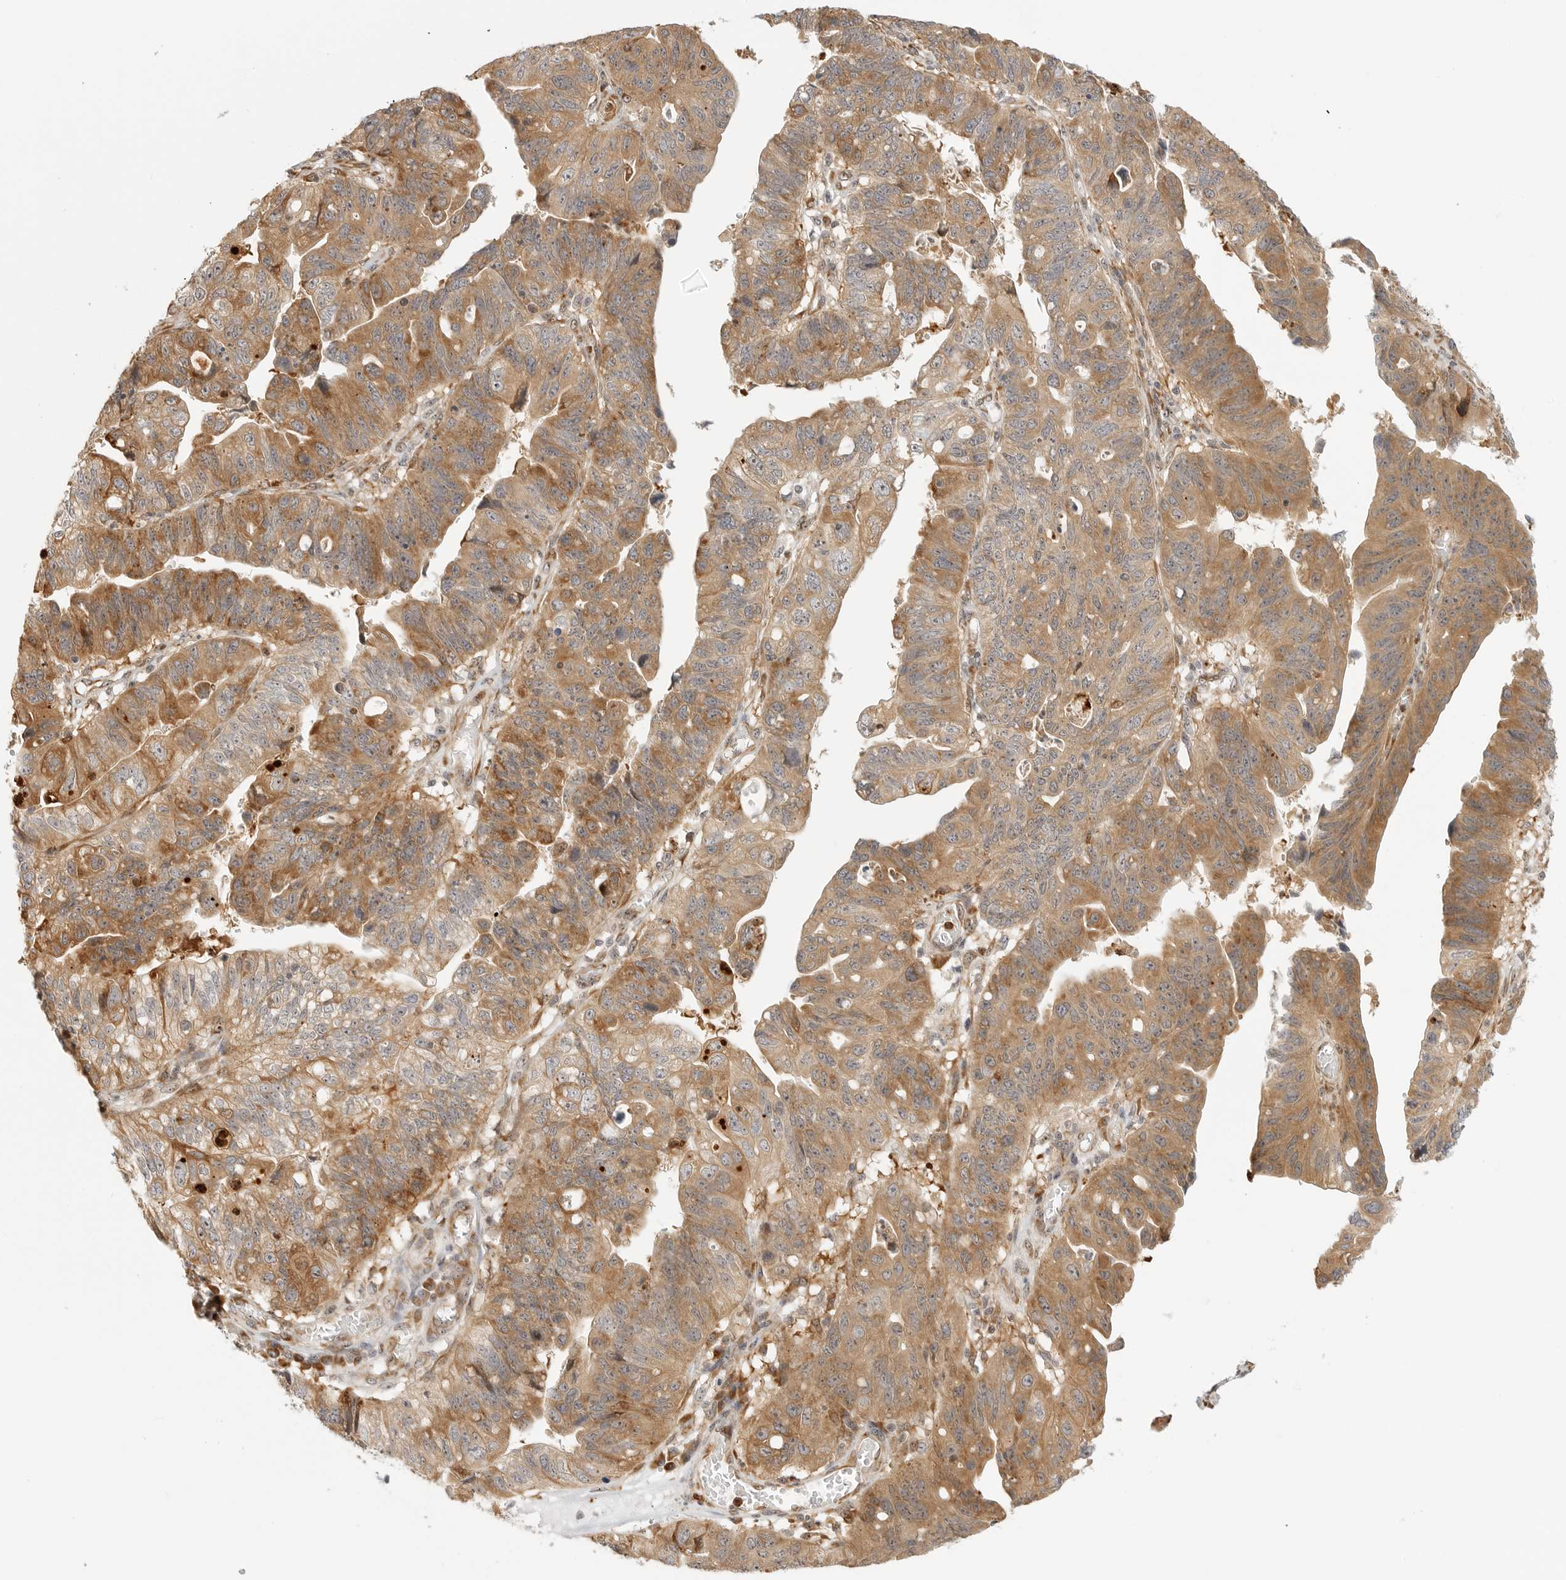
{"staining": {"intensity": "moderate", "quantity": ">75%", "location": "cytoplasmic/membranous,nuclear"}, "tissue": "stomach cancer", "cell_type": "Tumor cells", "image_type": "cancer", "snomed": [{"axis": "morphology", "description": "Adenocarcinoma, NOS"}, {"axis": "topography", "description": "Stomach"}], "caption": "Adenocarcinoma (stomach) was stained to show a protein in brown. There is medium levels of moderate cytoplasmic/membranous and nuclear positivity in about >75% of tumor cells.", "gene": "DSCC1", "patient": {"sex": "male", "age": 59}}